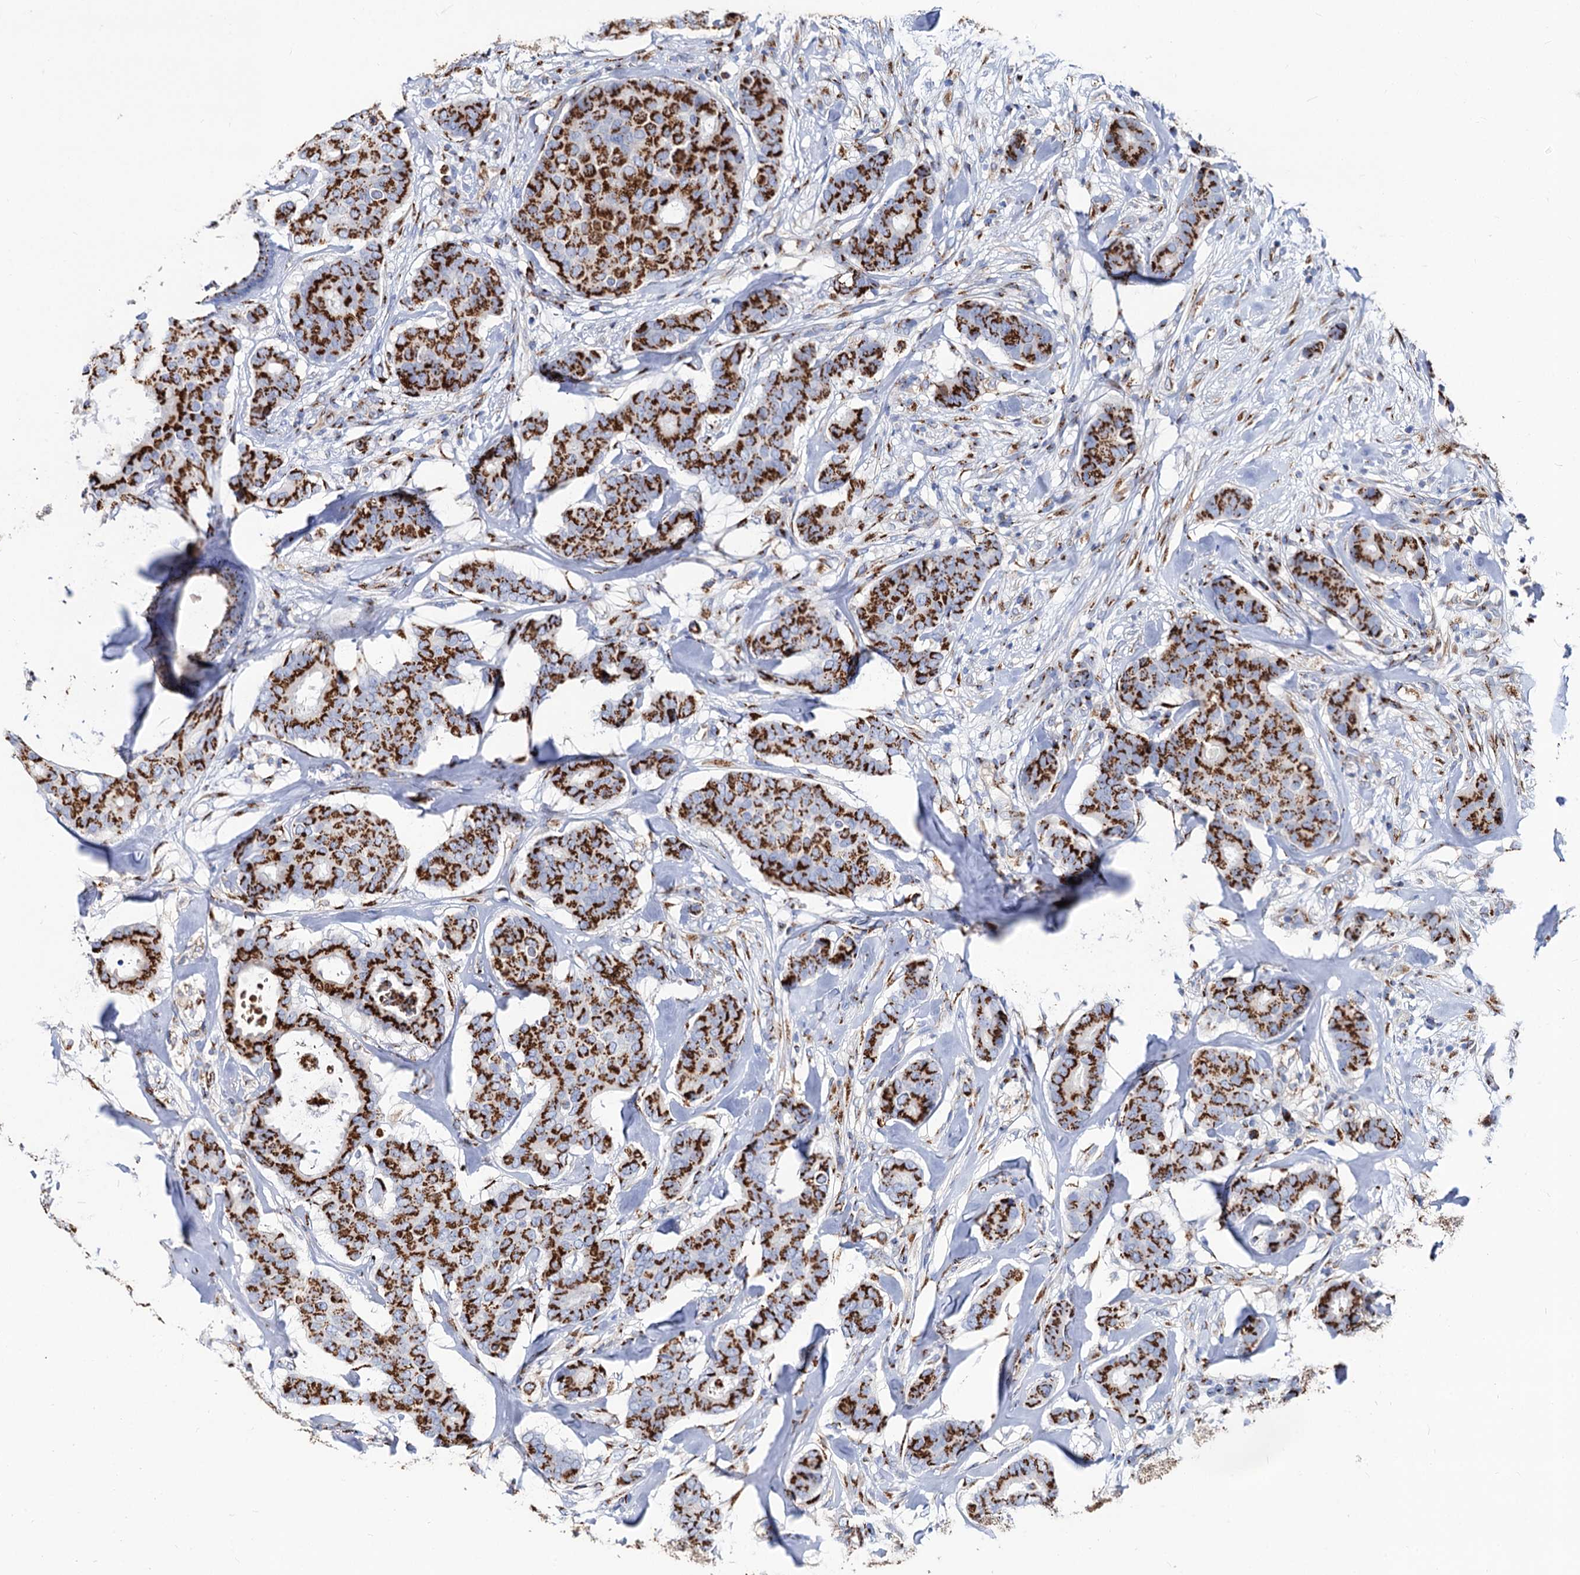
{"staining": {"intensity": "strong", "quantity": ">75%", "location": "cytoplasmic/membranous"}, "tissue": "breast cancer", "cell_type": "Tumor cells", "image_type": "cancer", "snomed": [{"axis": "morphology", "description": "Duct carcinoma"}, {"axis": "topography", "description": "Breast"}], "caption": "Breast cancer (intraductal carcinoma) stained for a protein exhibits strong cytoplasmic/membranous positivity in tumor cells.", "gene": "TM9SF3", "patient": {"sex": "female", "age": 75}}